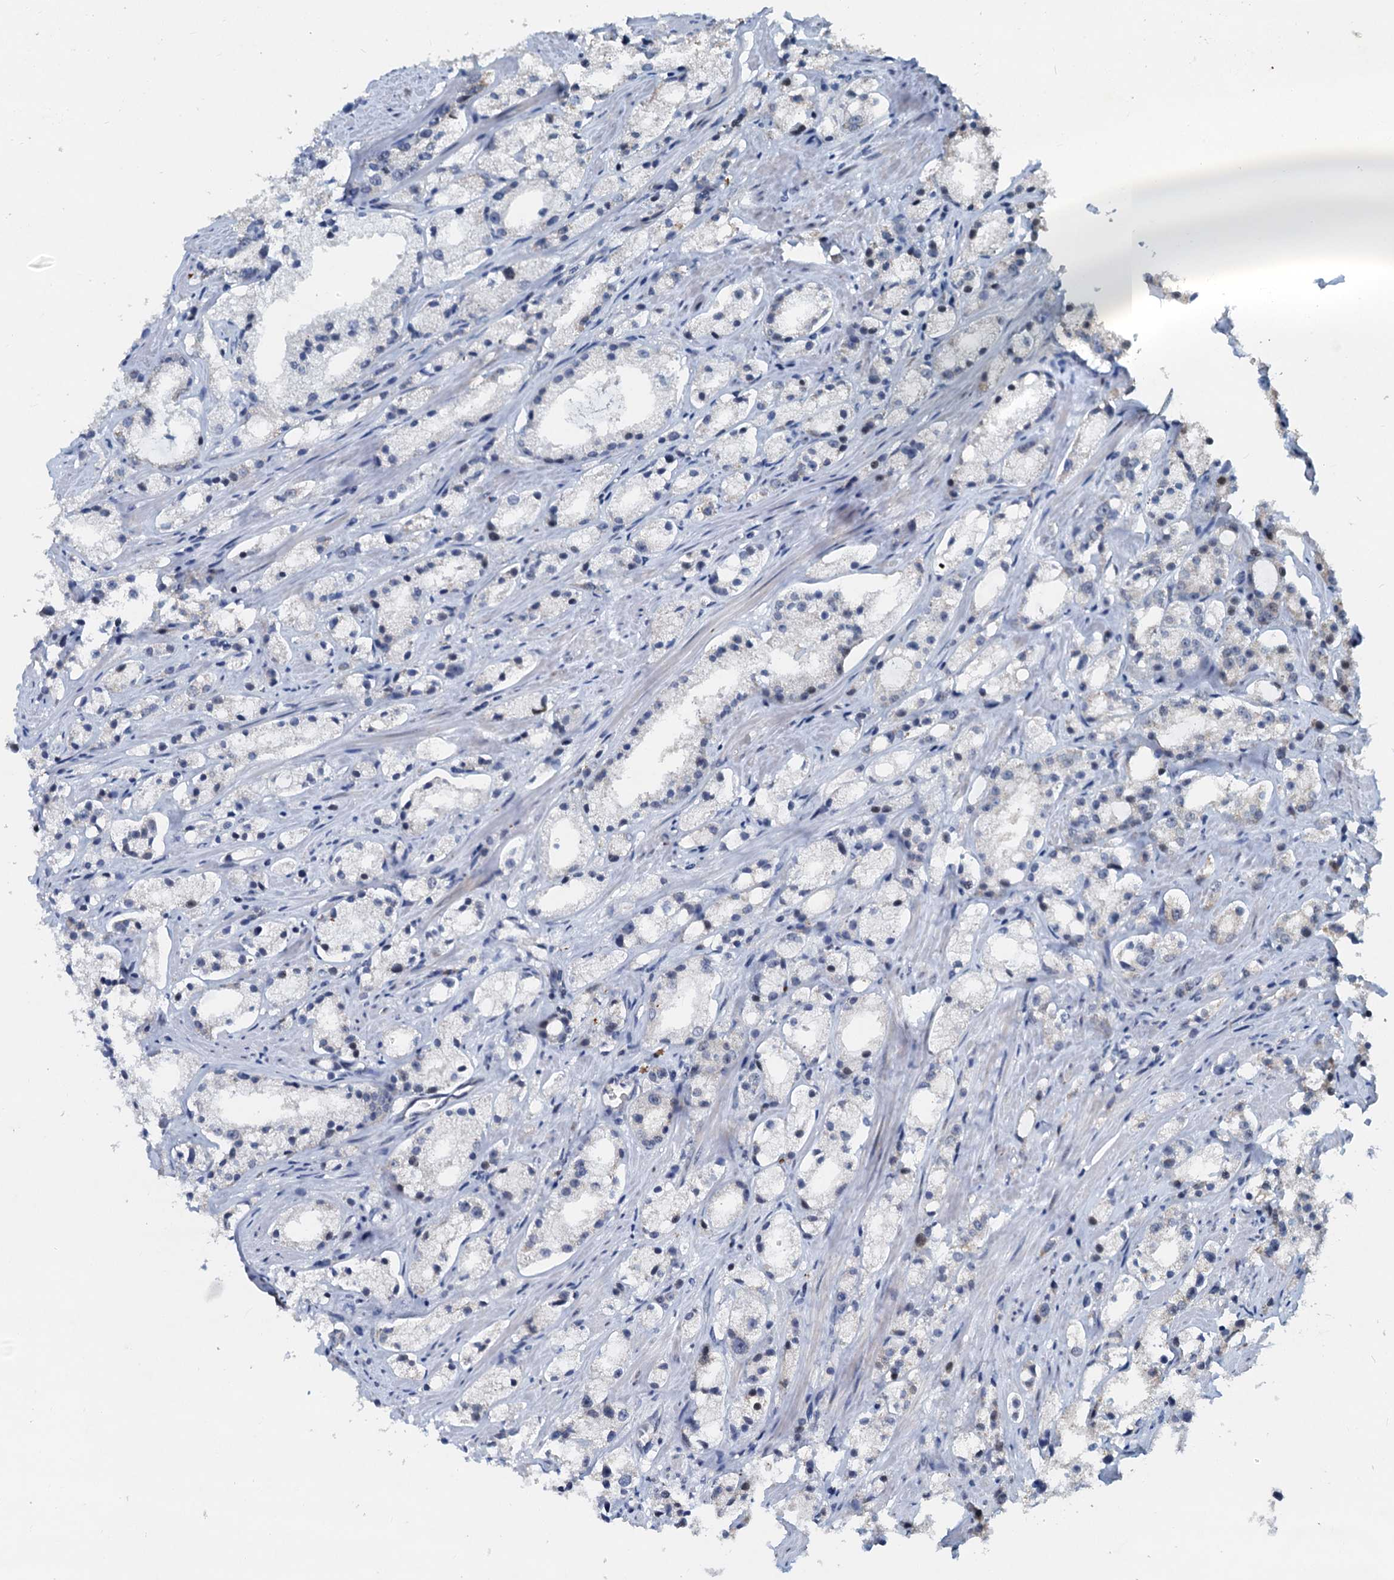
{"staining": {"intensity": "negative", "quantity": "none", "location": "none"}, "tissue": "prostate cancer", "cell_type": "Tumor cells", "image_type": "cancer", "snomed": [{"axis": "morphology", "description": "Adenocarcinoma, High grade"}, {"axis": "topography", "description": "Prostate"}], "caption": "The IHC image has no significant expression in tumor cells of prostate cancer tissue.", "gene": "DNAJC21", "patient": {"sex": "male", "age": 66}}